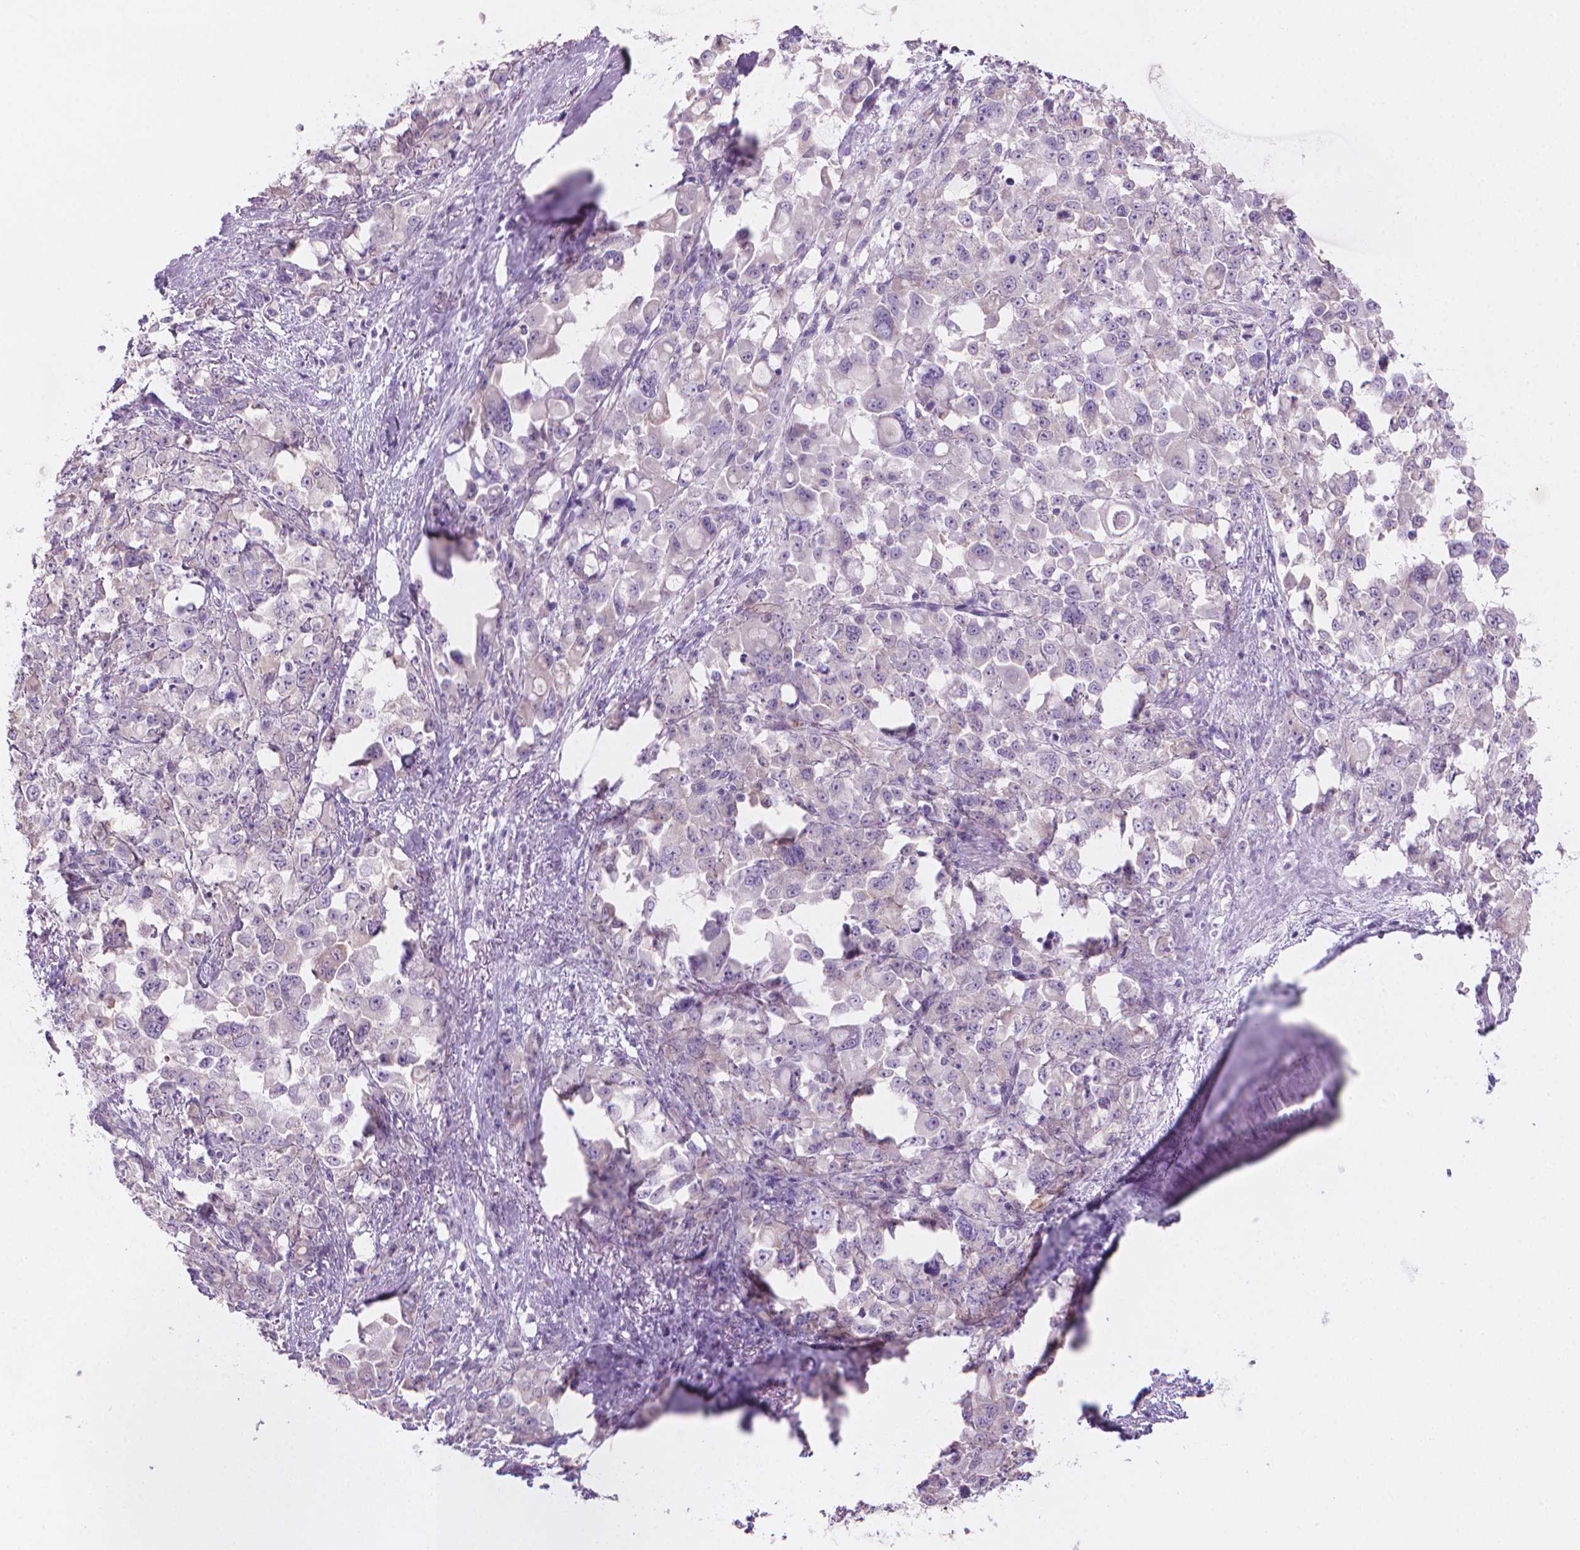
{"staining": {"intensity": "negative", "quantity": "none", "location": "none"}, "tissue": "stomach cancer", "cell_type": "Tumor cells", "image_type": "cancer", "snomed": [{"axis": "morphology", "description": "Adenocarcinoma, NOS"}, {"axis": "topography", "description": "Stomach"}], "caption": "Immunohistochemistry (IHC) photomicrograph of human adenocarcinoma (stomach) stained for a protein (brown), which exhibits no staining in tumor cells.", "gene": "ENSG00000187186", "patient": {"sex": "female", "age": 76}}